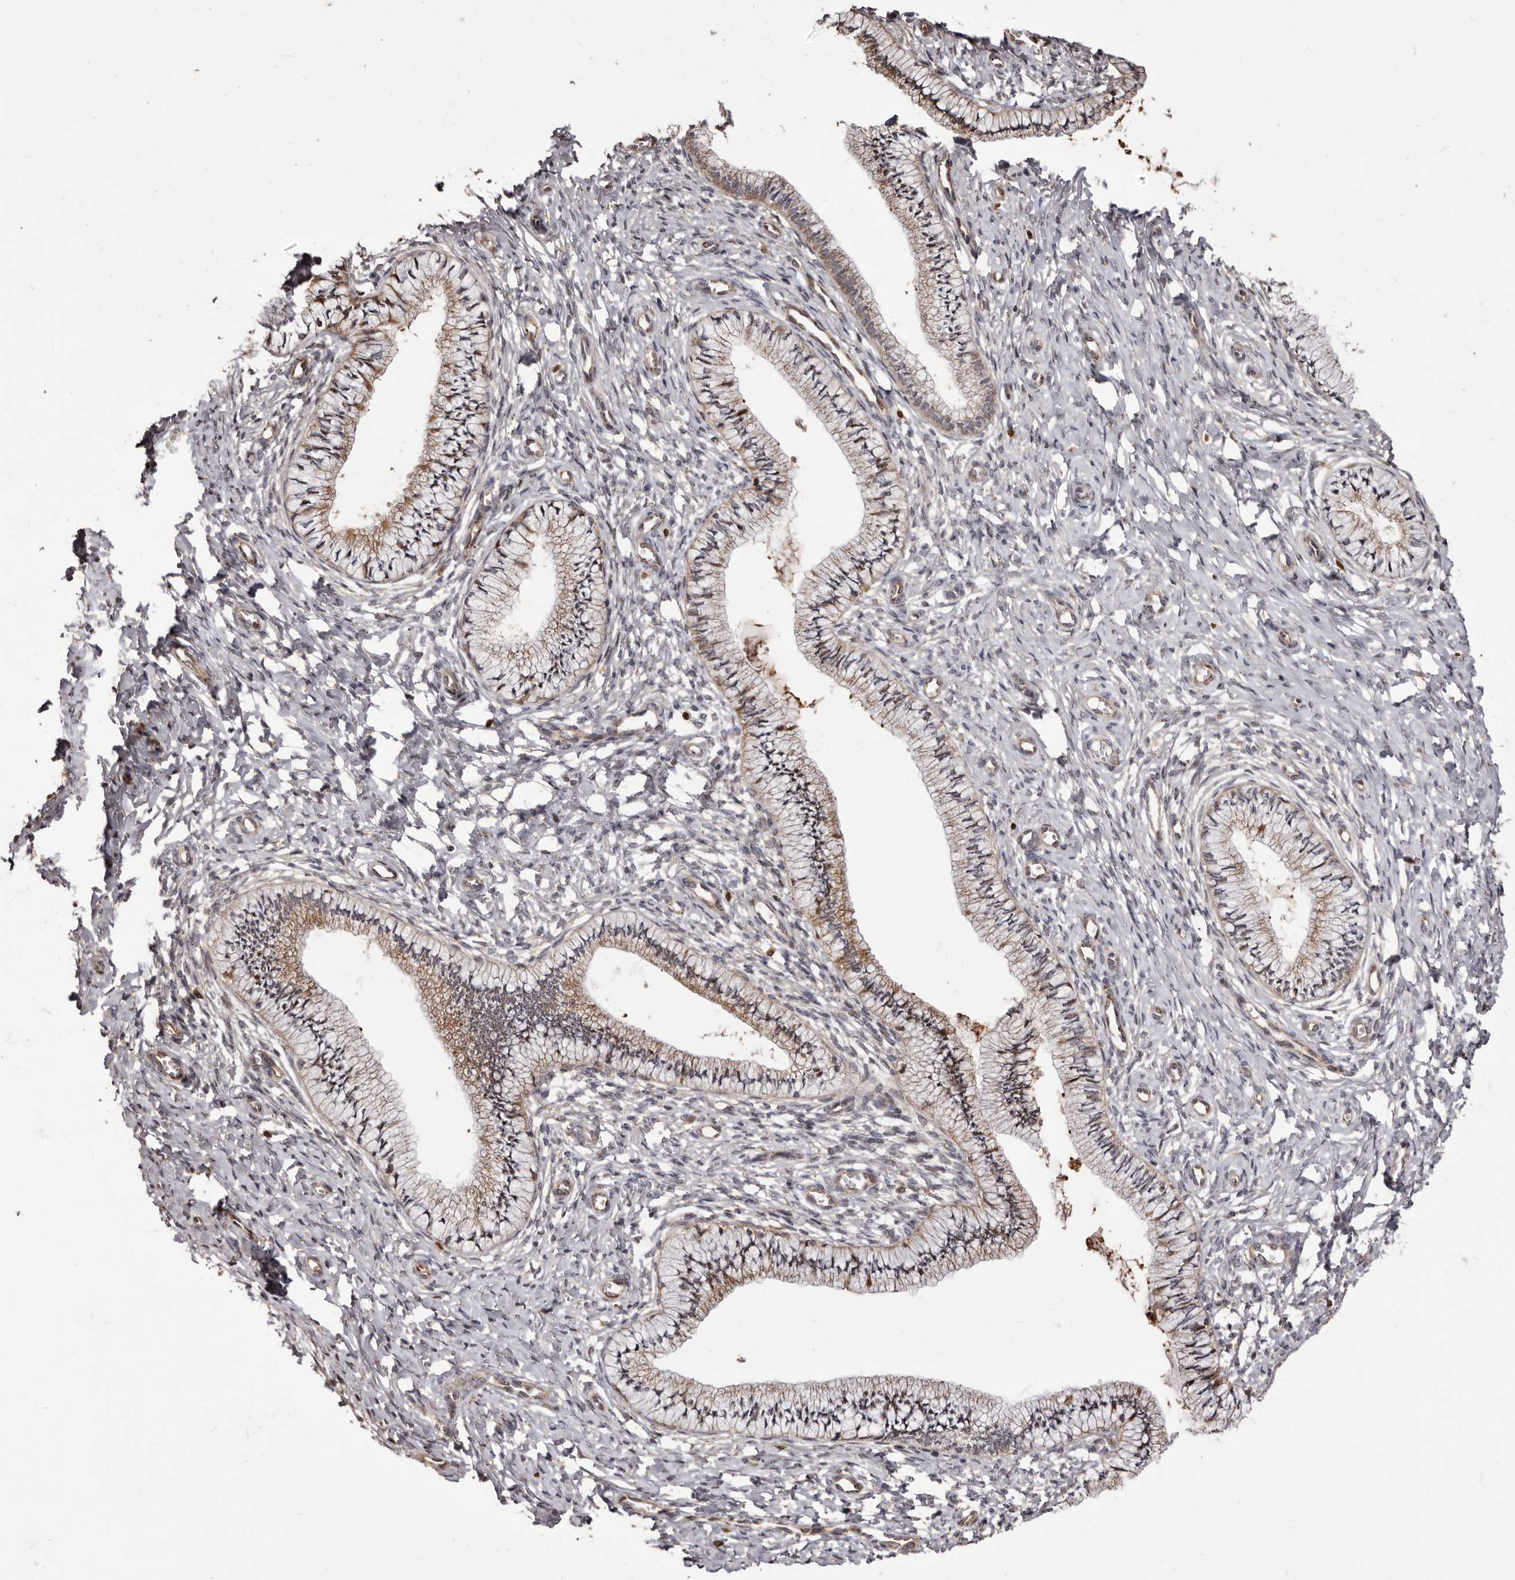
{"staining": {"intensity": "moderate", "quantity": "<25%", "location": "cytoplasmic/membranous"}, "tissue": "cervix", "cell_type": "Glandular cells", "image_type": "normal", "snomed": [{"axis": "morphology", "description": "Normal tissue, NOS"}, {"axis": "topography", "description": "Cervix"}], "caption": "Glandular cells reveal low levels of moderate cytoplasmic/membranous staining in approximately <25% of cells in unremarkable cervix. The staining was performed using DAB, with brown indicating positive protein expression. Nuclei are stained blue with hematoxylin.", "gene": "ZCCHC7", "patient": {"sex": "female", "age": 36}}